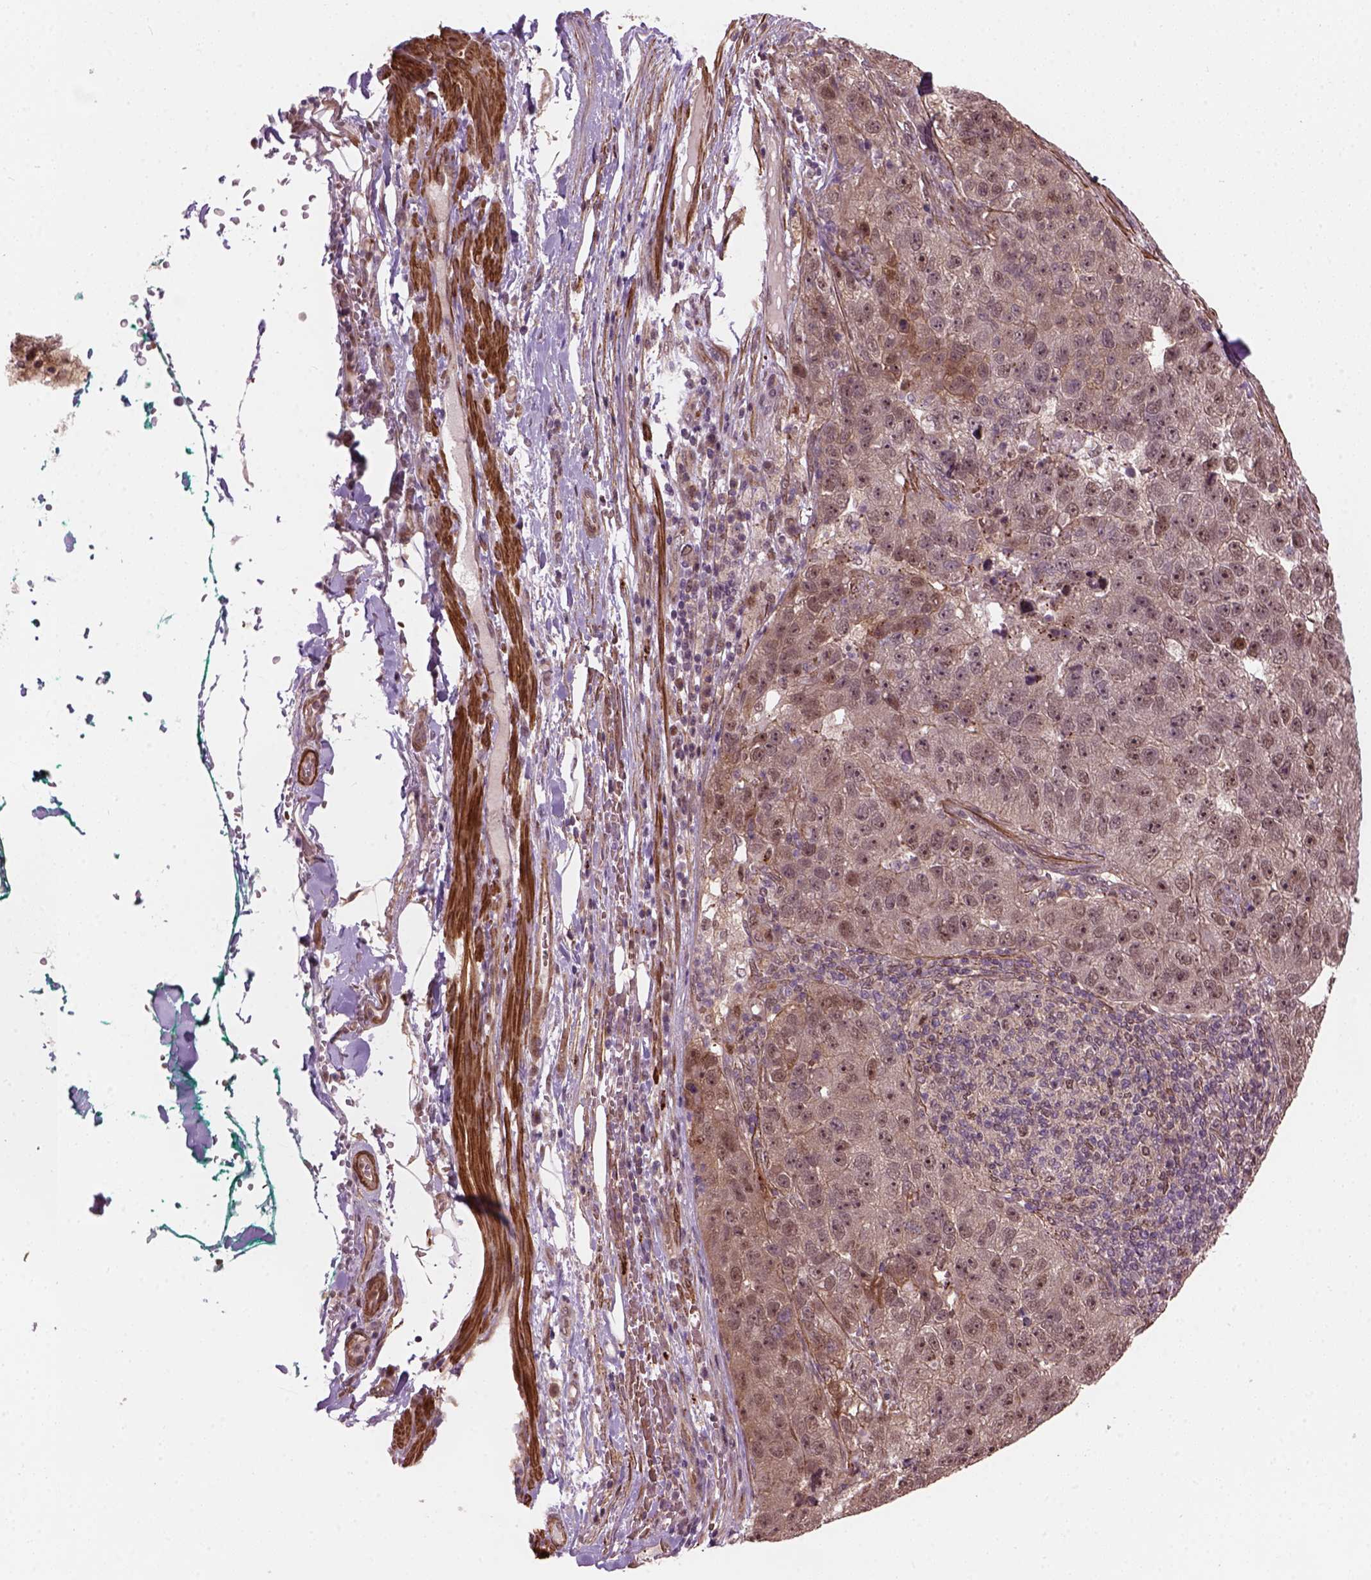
{"staining": {"intensity": "moderate", "quantity": "25%-75%", "location": "cytoplasmic/membranous,nuclear"}, "tissue": "pancreatic cancer", "cell_type": "Tumor cells", "image_type": "cancer", "snomed": [{"axis": "morphology", "description": "Adenocarcinoma, NOS"}, {"axis": "topography", "description": "Pancreas"}], "caption": "Pancreatic cancer (adenocarcinoma) stained for a protein (brown) reveals moderate cytoplasmic/membranous and nuclear positive positivity in about 25%-75% of tumor cells.", "gene": "PSMD11", "patient": {"sex": "female", "age": 61}}